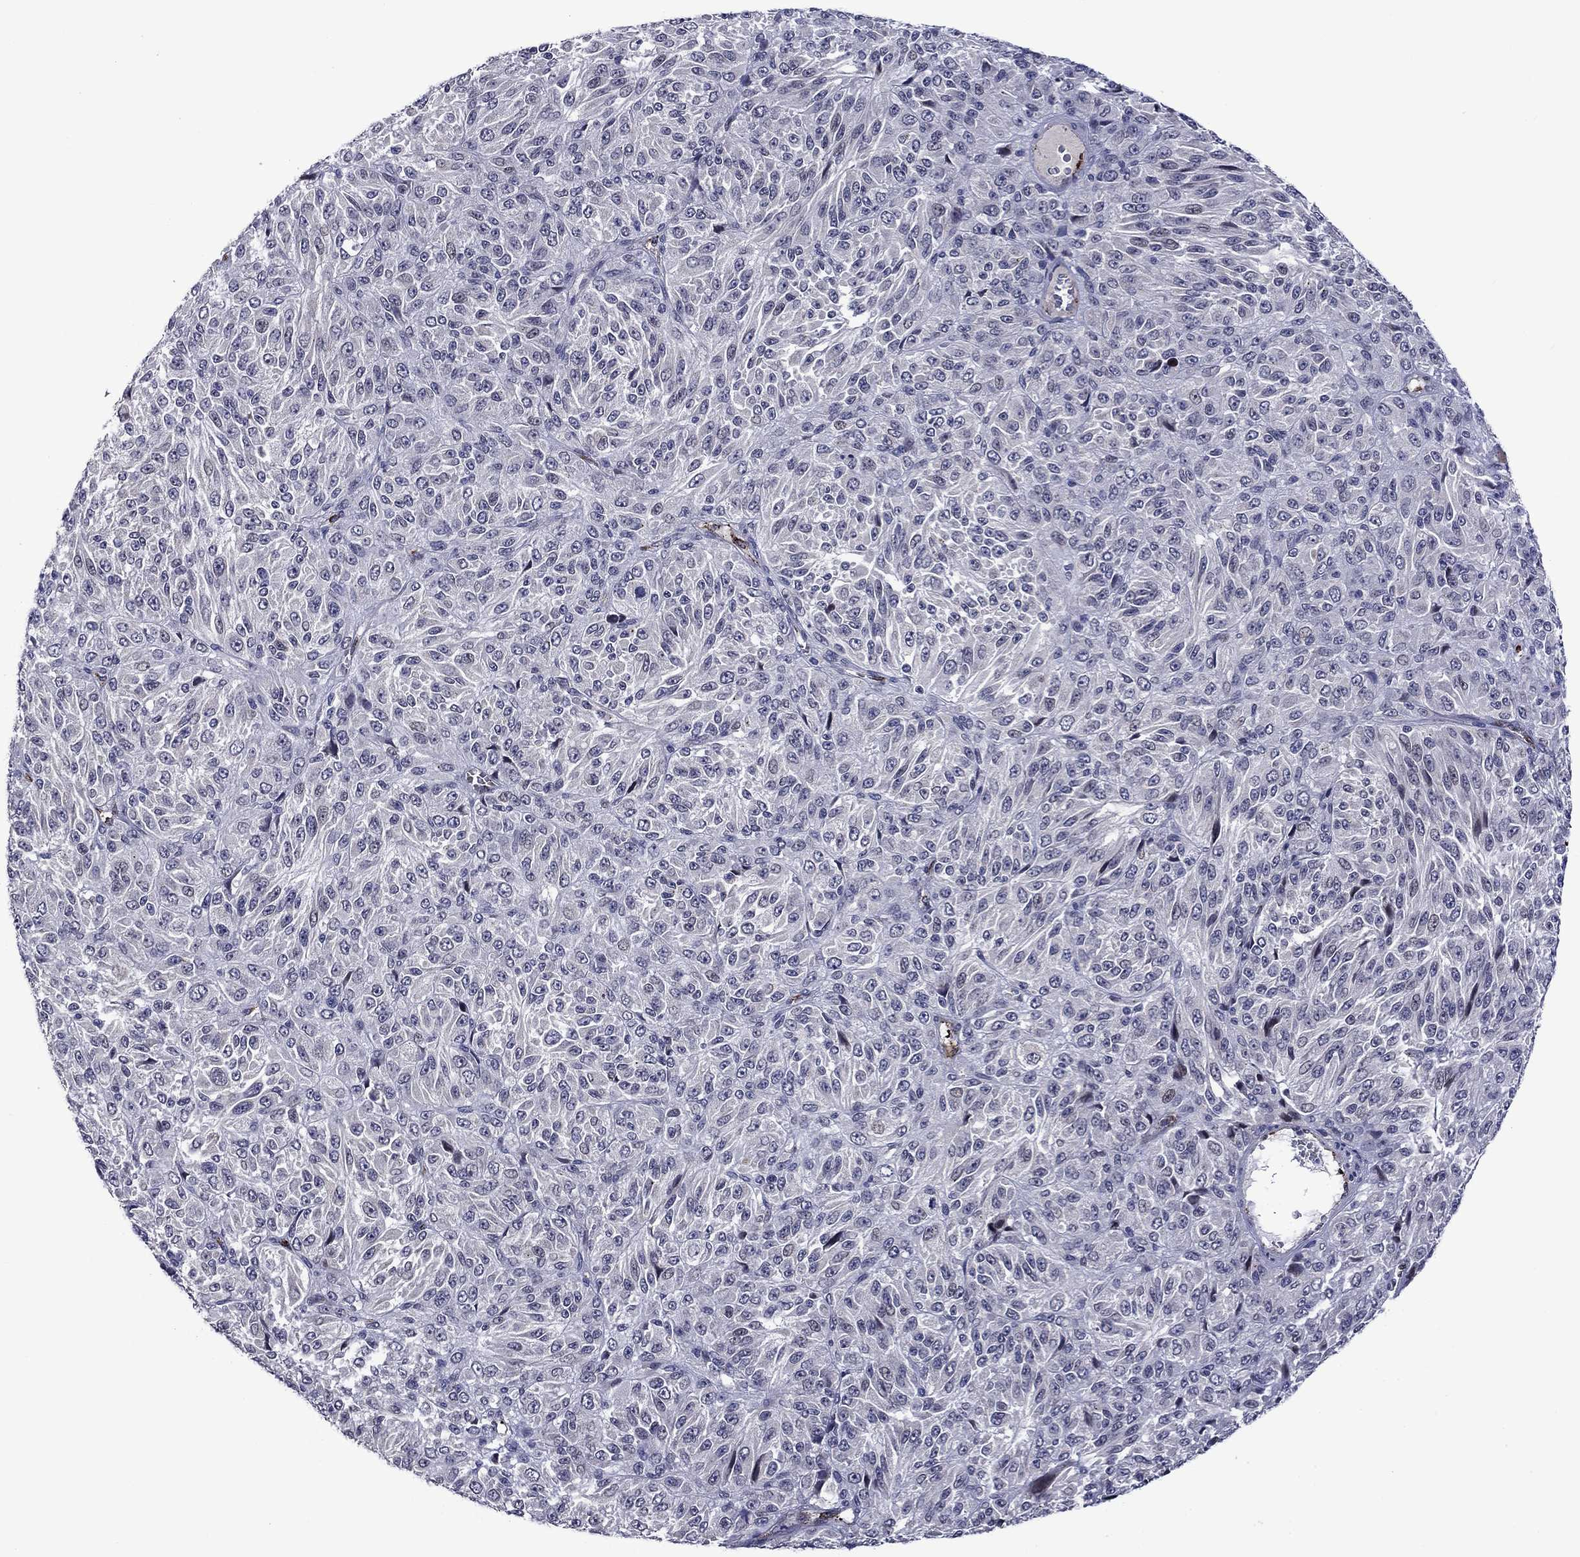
{"staining": {"intensity": "negative", "quantity": "none", "location": "none"}, "tissue": "melanoma", "cell_type": "Tumor cells", "image_type": "cancer", "snomed": [{"axis": "morphology", "description": "Malignant melanoma, Metastatic site"}, {"axis": "topography", "description": "Brain"}], "caption": "Immunohistochemical staining of human malignant melanoma (metastatic site) reveals no significant positivity in tumor cells.", "gene": "SLITRK1", "patient": {"sex": "female", "age": 56}}